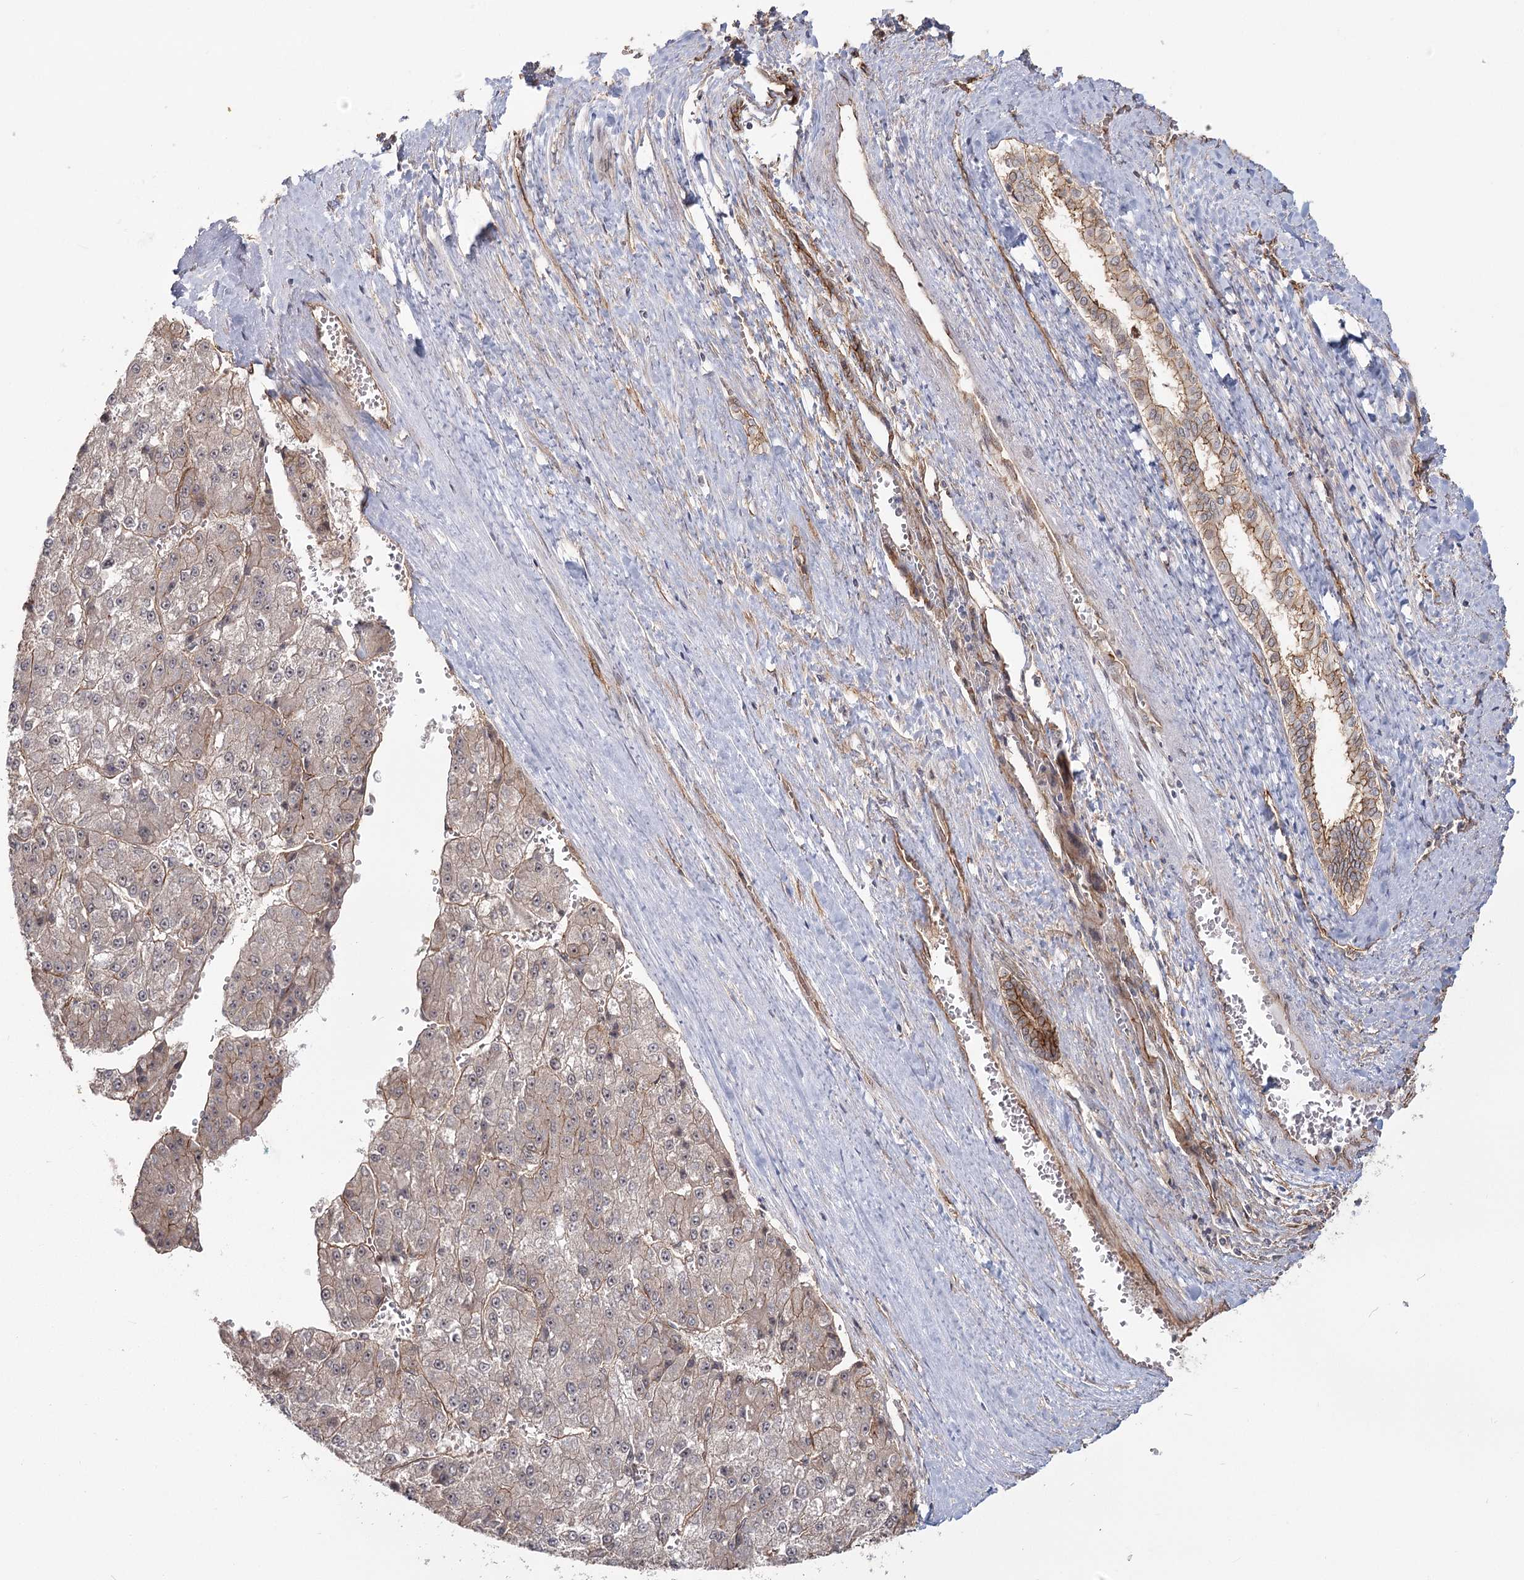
{"staining": {"intensity": "weak", "quantity": "<25%", "location": "cytoplasmic/membranous"}, "tissue": "liver cancer", "cell_type": "Tumor cells", "image_type": "cancer", "snomed": [{"axis": "morphology", "description": "Carcinoma, Hepatocellular, NOS"}, {"axis": "topography", "description": "Liver"}], "caption": "Immunohistochemistry histopathology image of human hepatocellular carcinoma (liver) stained for a protein (brown), which displays no positivity in tumor cells.", "gene": "RPP14", "patient": {"sex": "female", "age": 73}}